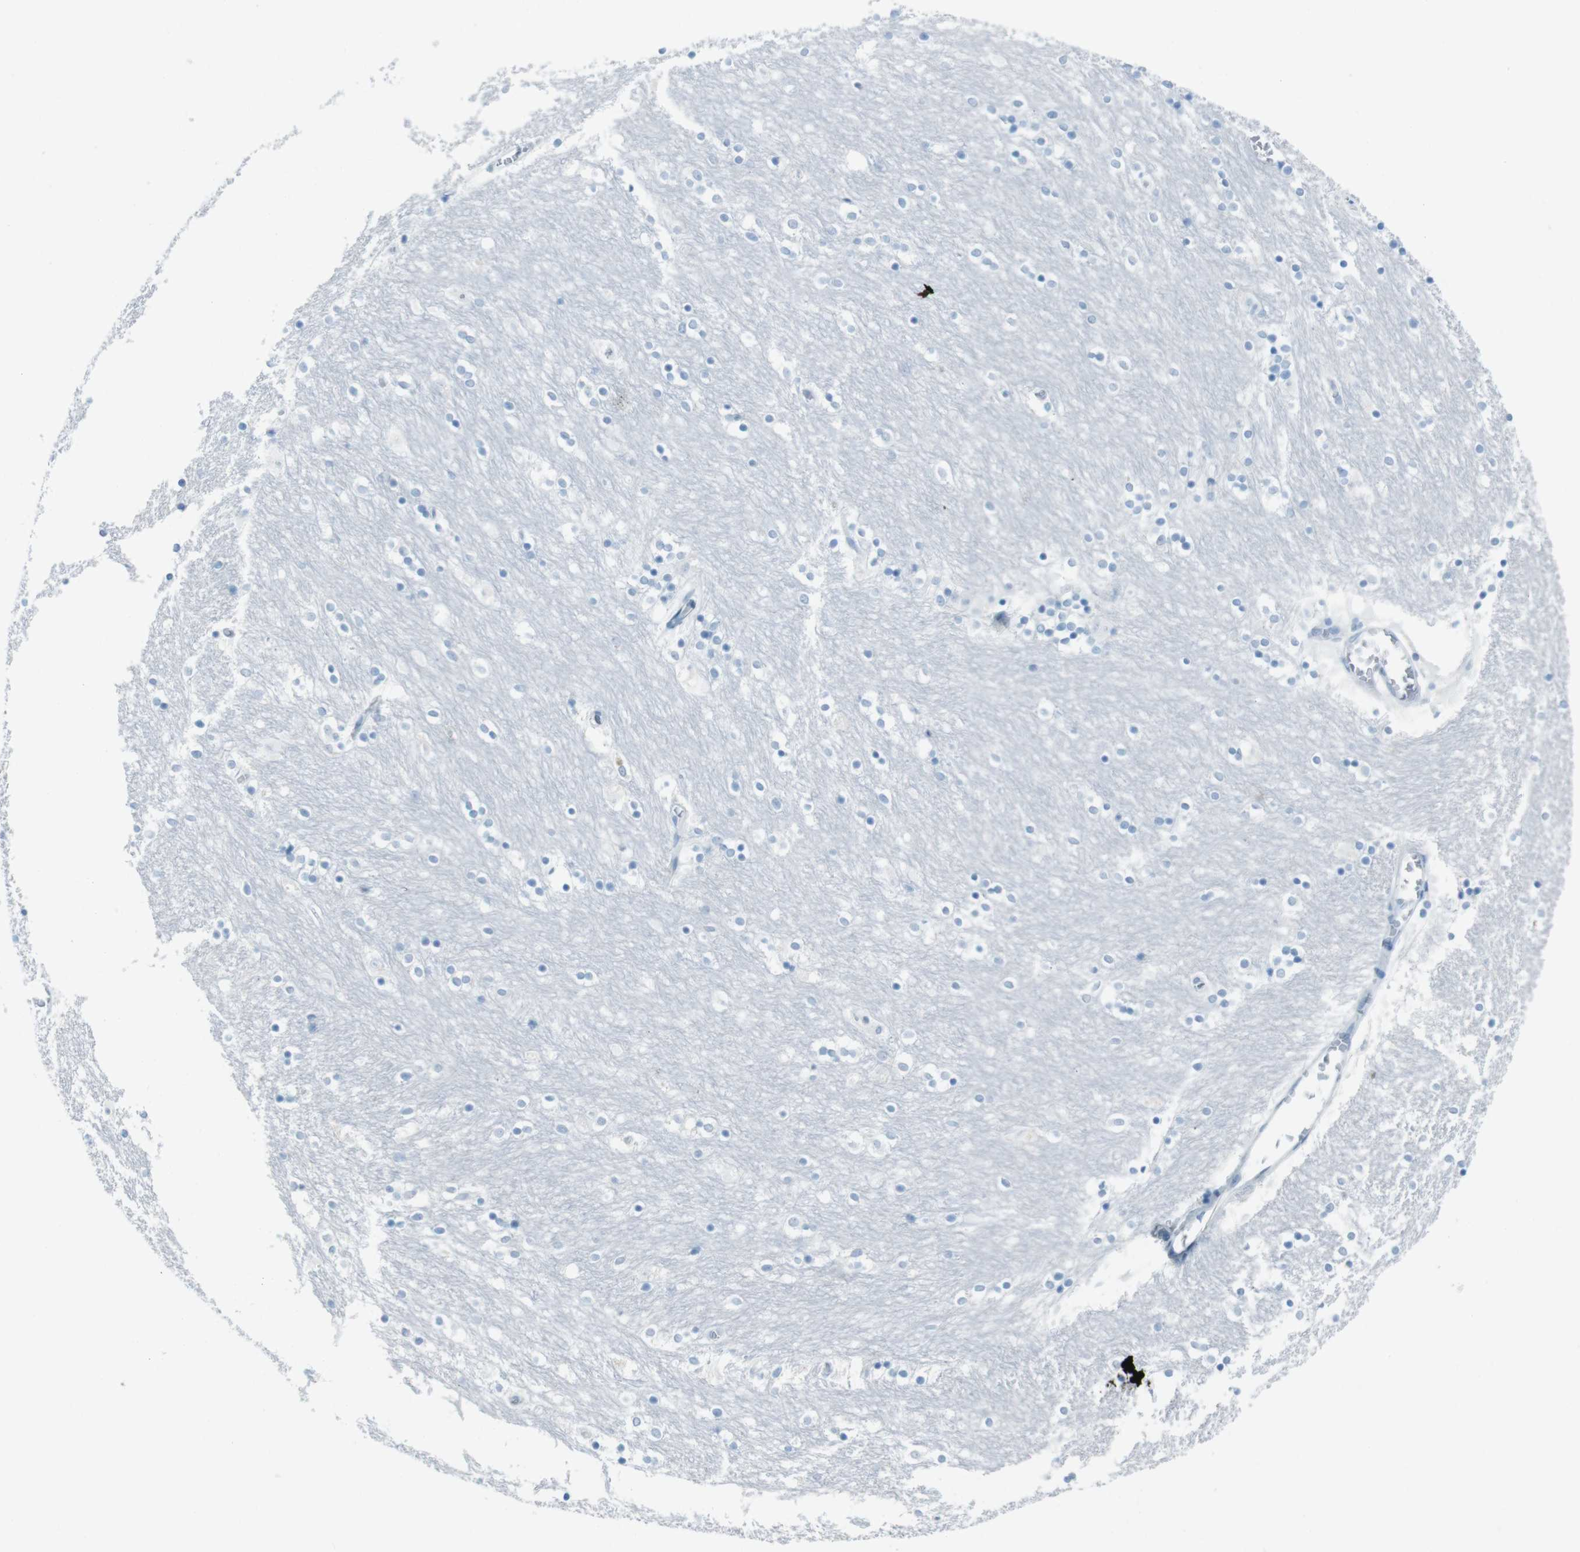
{"staining": {"intensity": "negative", "quantity": "none", "location": "none"}, "tissue": "caudate", "cell_type": "Glial cells", "image_type": "normal", "snomed": [{"axis": "morphology", "description": "Normal tissue, NOS"}, {"axis": "topography", "description": "Lateral ventricle wall"}], "caption": "DAB (3,3'-diaminobenzidine) immunohistochemical staining of unremarkable caudate reveals no significant expression in glial cells.", "gene": "TMEM207", "patient": {"sex": "female", "age": 54}}